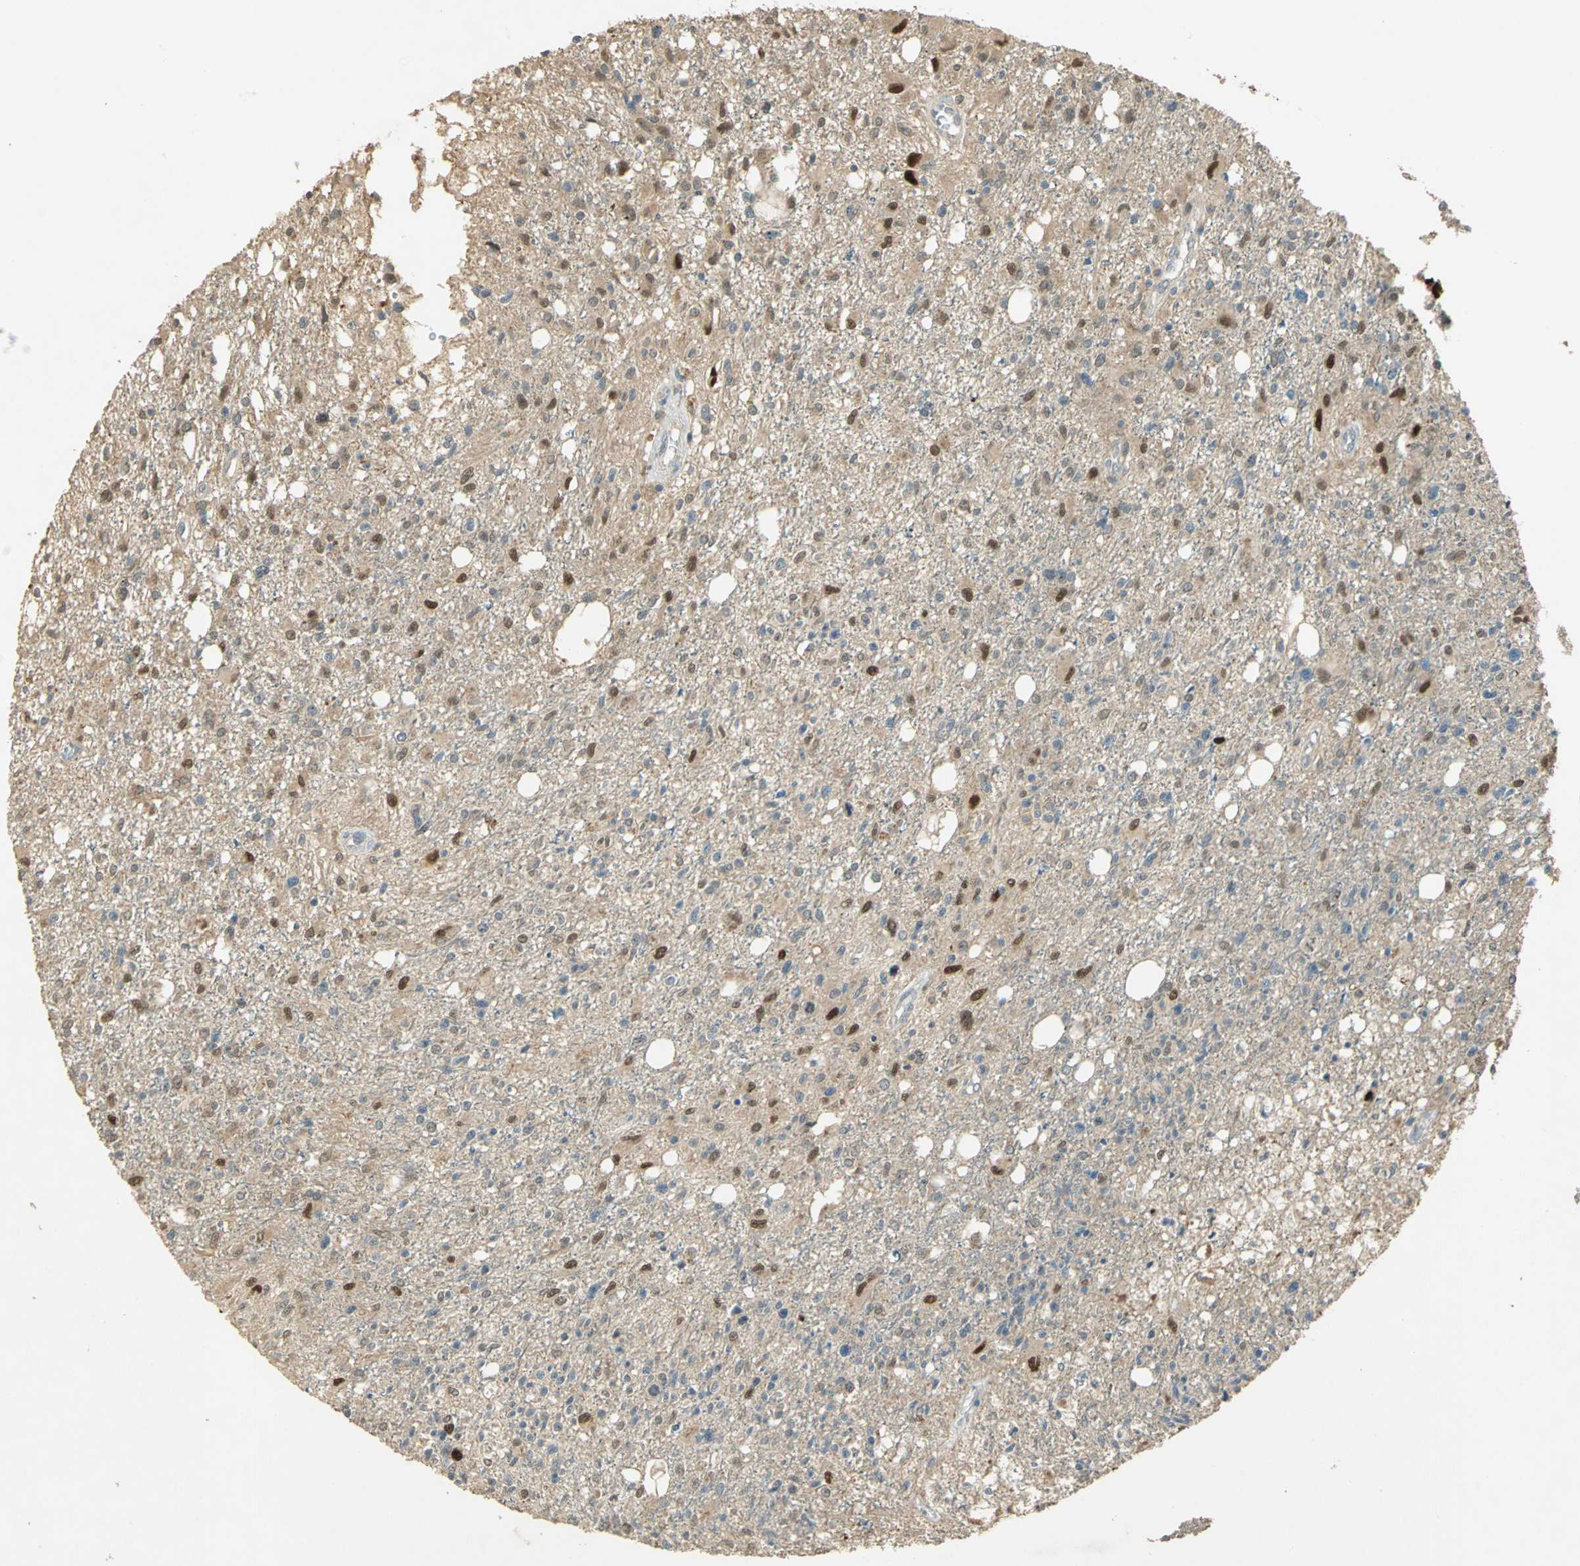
{"staining": {"intensity": "strong", "quantity": "<25%", "location": "nuclear"}, "tissue": "glioma", "cell_type": "Tumor cells", "image_type": "cancer", "snomed": [{"axis": "morphology", "description": "Glioma, malignant, High grade"}, {"axis": "topography", "description": "Cerebral cortex"}], "caption": "This micrograph exhibits glioma stained with immunohistochemistry (IHC) to label a protein in brown. The nuclear of tumor cells show strong positivity for the protein. Nuclei are counter-stained blue.", "gene": "BIRC2", "patient": {"sex": "male", "age": 76}}